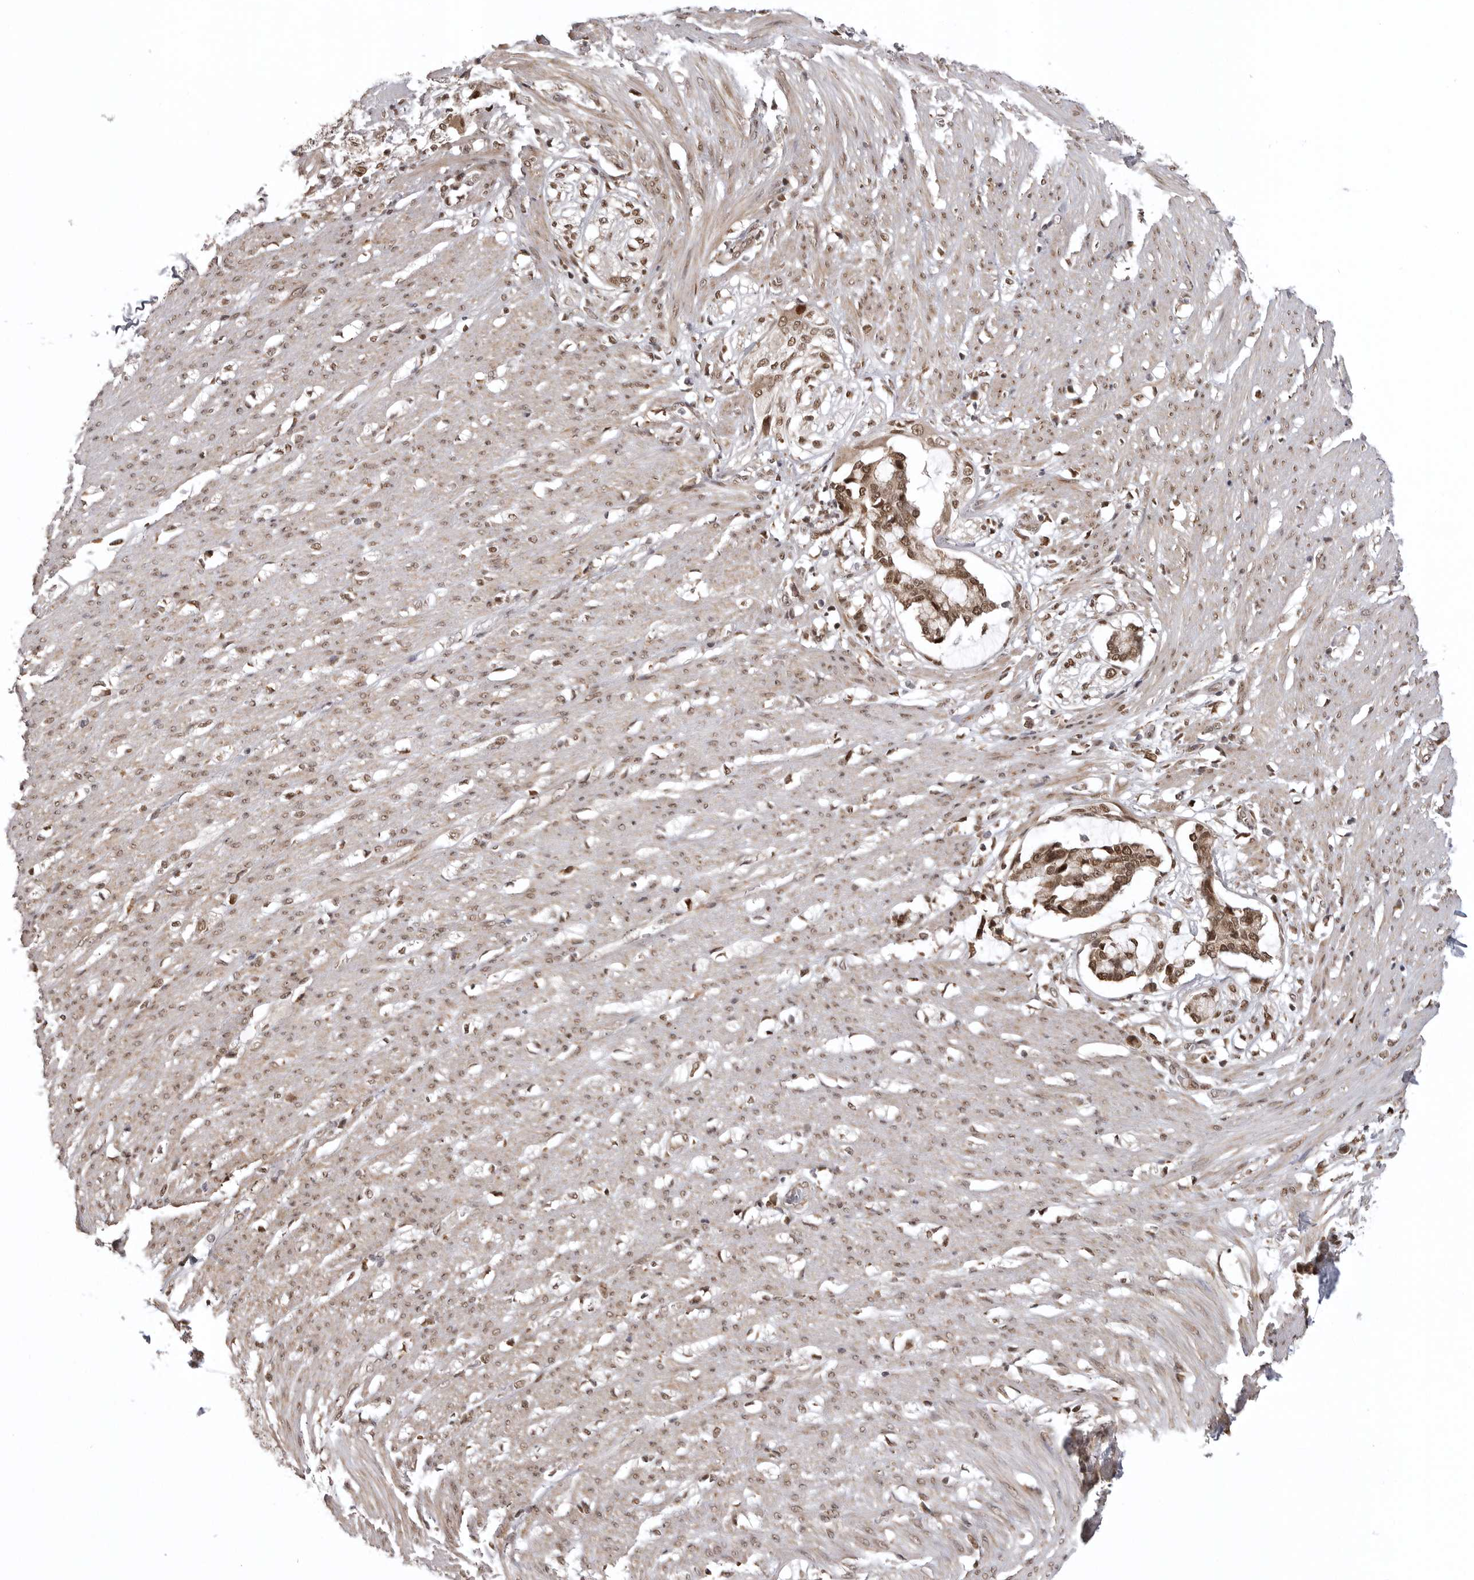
{"staining": {"intensity": "moderate", "quantity": ">75%", "location": "cytoplasmic/membranous,nuclear"}, "tissue": "smooth muscle", "cell_type": "Smooth muscle cells", "image_type": "normal", "snomed": [{"axis": "morphology", "description": "Normal tissue, NOS"}, {"axis": "morphology", "description": "Adenocarcinoma, NOS"}, {"axis": "topography", "description": "Colon"}, {"axis": "topography", "description": "Peripheral nerve tissue"}], "caption": "An image of human smooth muscle stained for a protein displays moderate cytoplasmic/membranous,nuclear brown staining in smooth muscle cells.", "gene": "ISG20L2", "patient": {"sex": "male", "age": 14}}